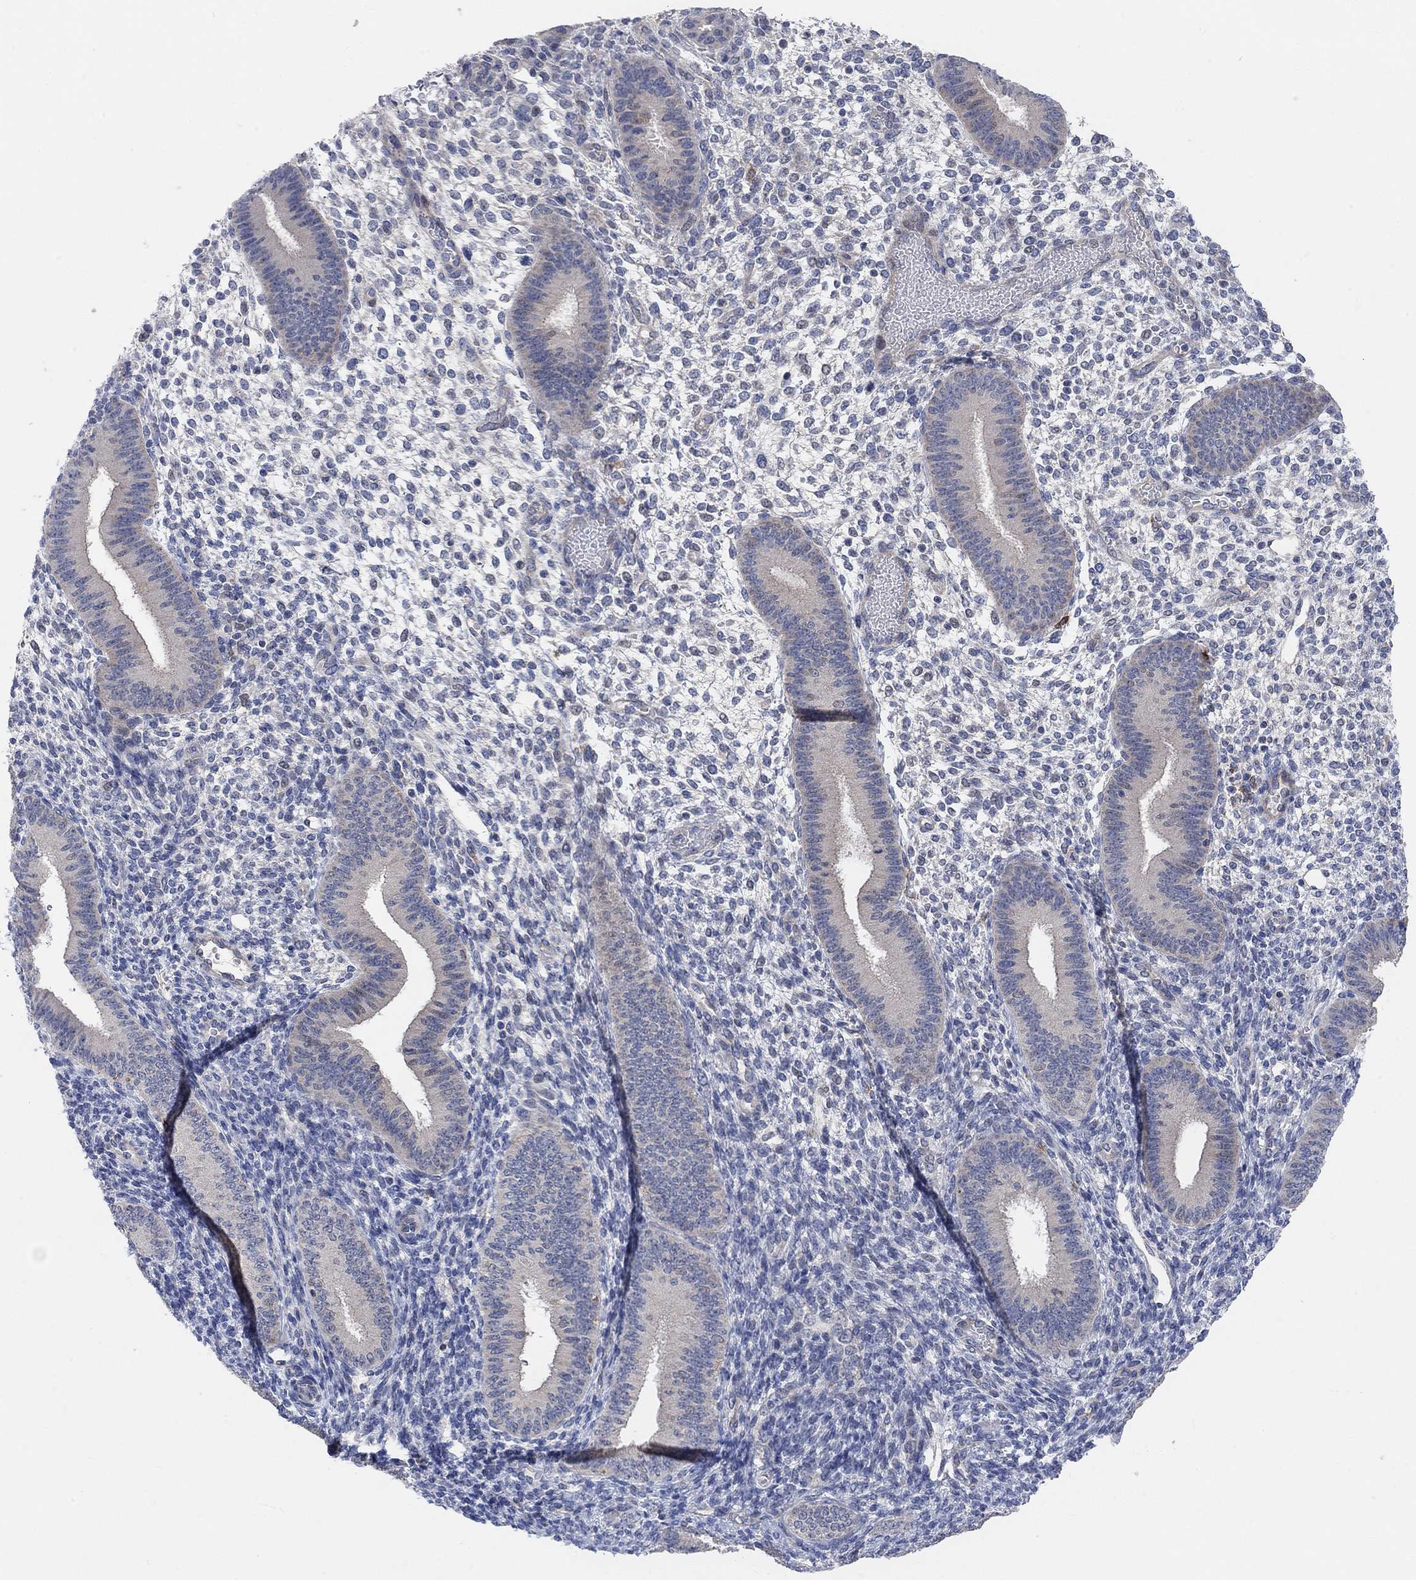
{"staining": {"intensity": "negative", "quantity": "none", "location": "none"}, "tissue": "endometrium", "cell_type": "Cells in endometrial stroma", "image_type": "normal", "snomed": [{"axis": "morphology", "description": "Normal tissue, NOS"}, {"axis": "topography", "description": "Endometrium"}], "caption": "A high-resolution micrograph shows IHC staining of normal endometrium, which shows no significant positivity in cells in endometrial stroma. (DAB immunohistochemistry (IHC), high magnification).", "gene": "HCRTR1", "patient": {"sex": "female", "age": 39}}